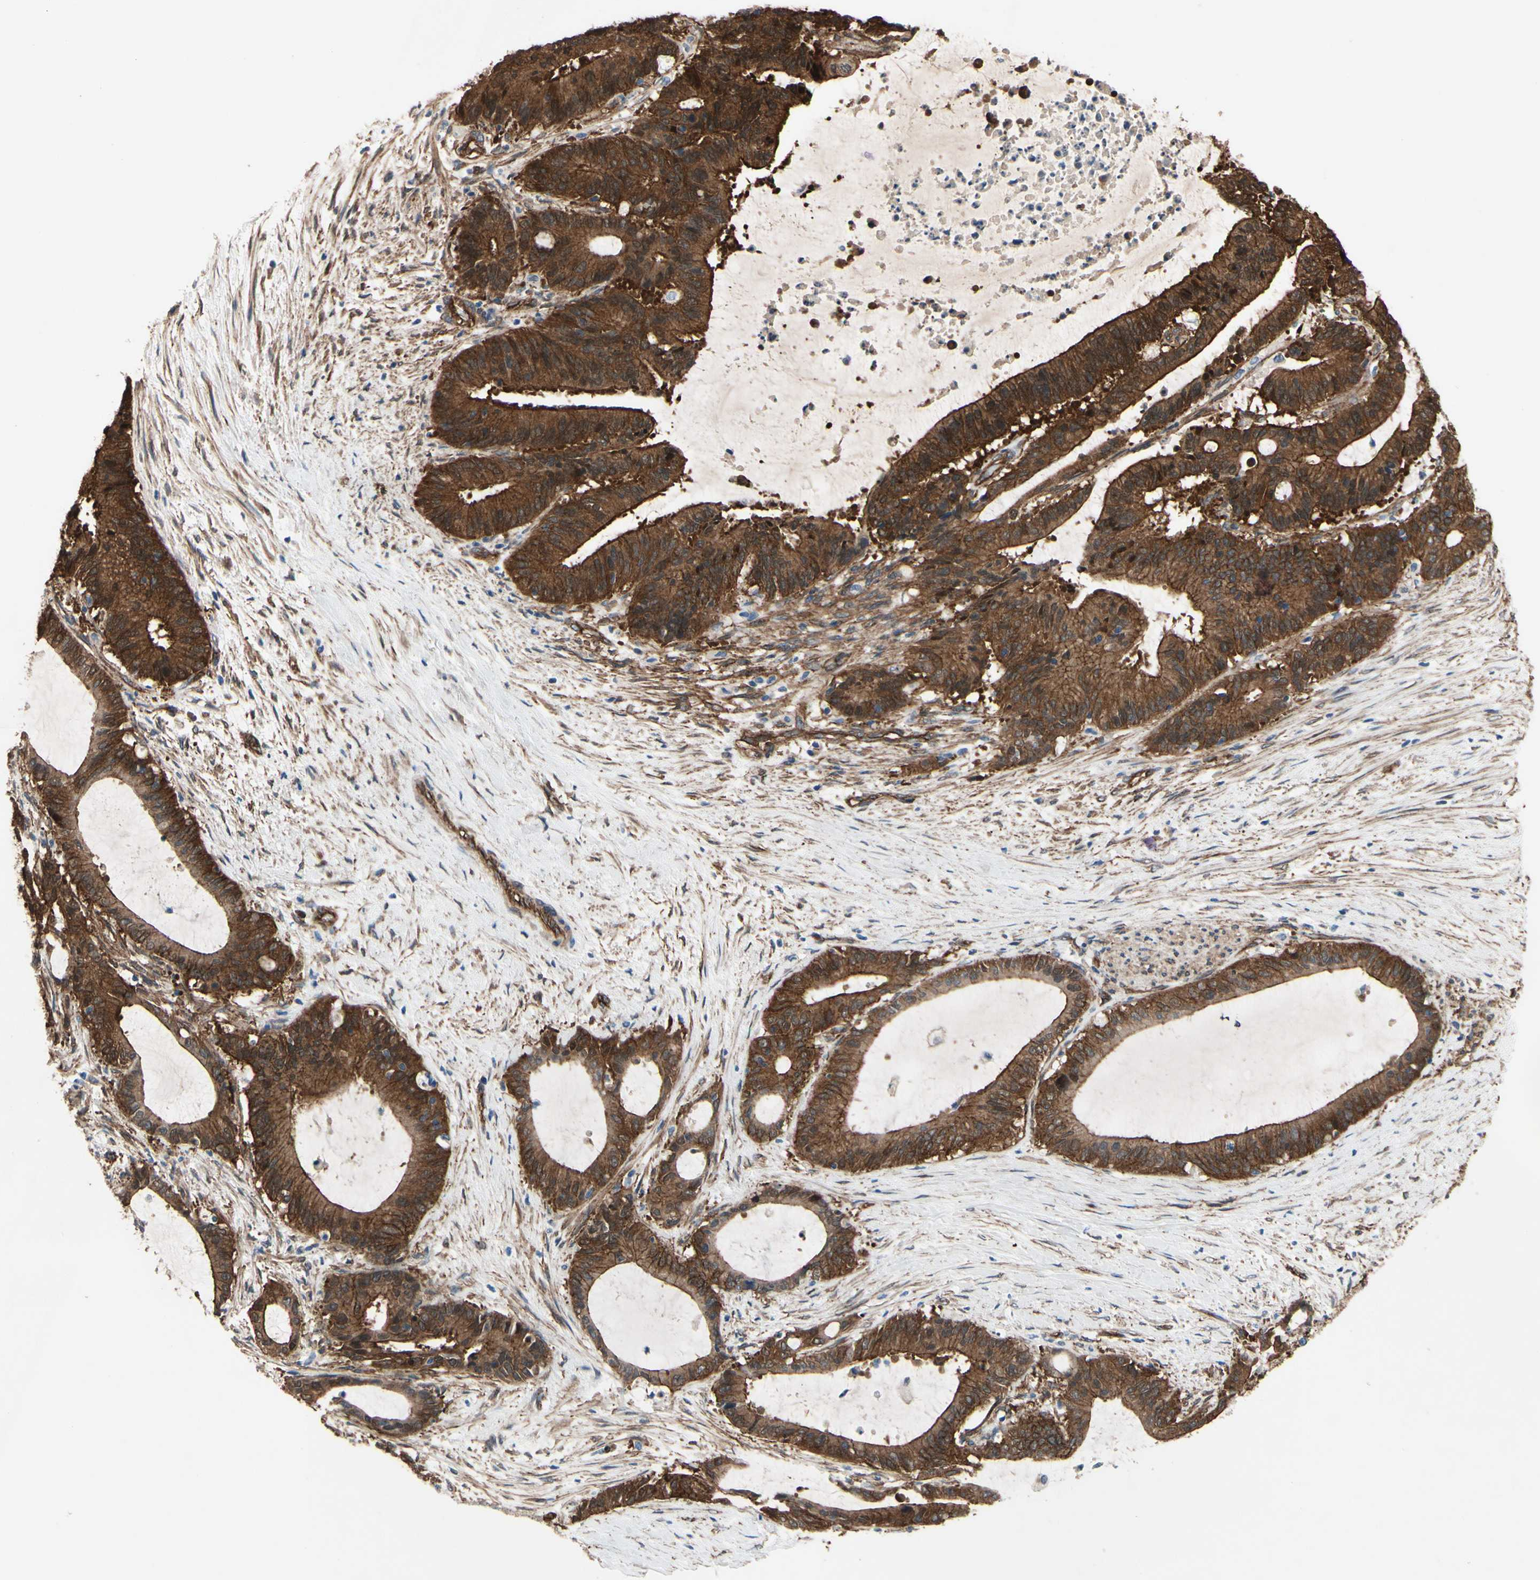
{"staining": {"intensity": "strong", "quantity": ">75%", "location": "cytoplasmic/membranous"}, "tissue": "liver cancer", "cell_type": "Tumor cells", "image_type": "cancer", "snomed": [{"axis": "morphology", "description": "Cholangiocarcinoma"}, {"axis": "topography", "description": "Liver"}], "caption": "Protein staining exhibits strong cytoplasmic/membranous staining in about >75% of tumor cells in cholangiocarcinoma (liver).", "gene": "CTTNBP2", "patient": {"sex": "female", "age": 73}}